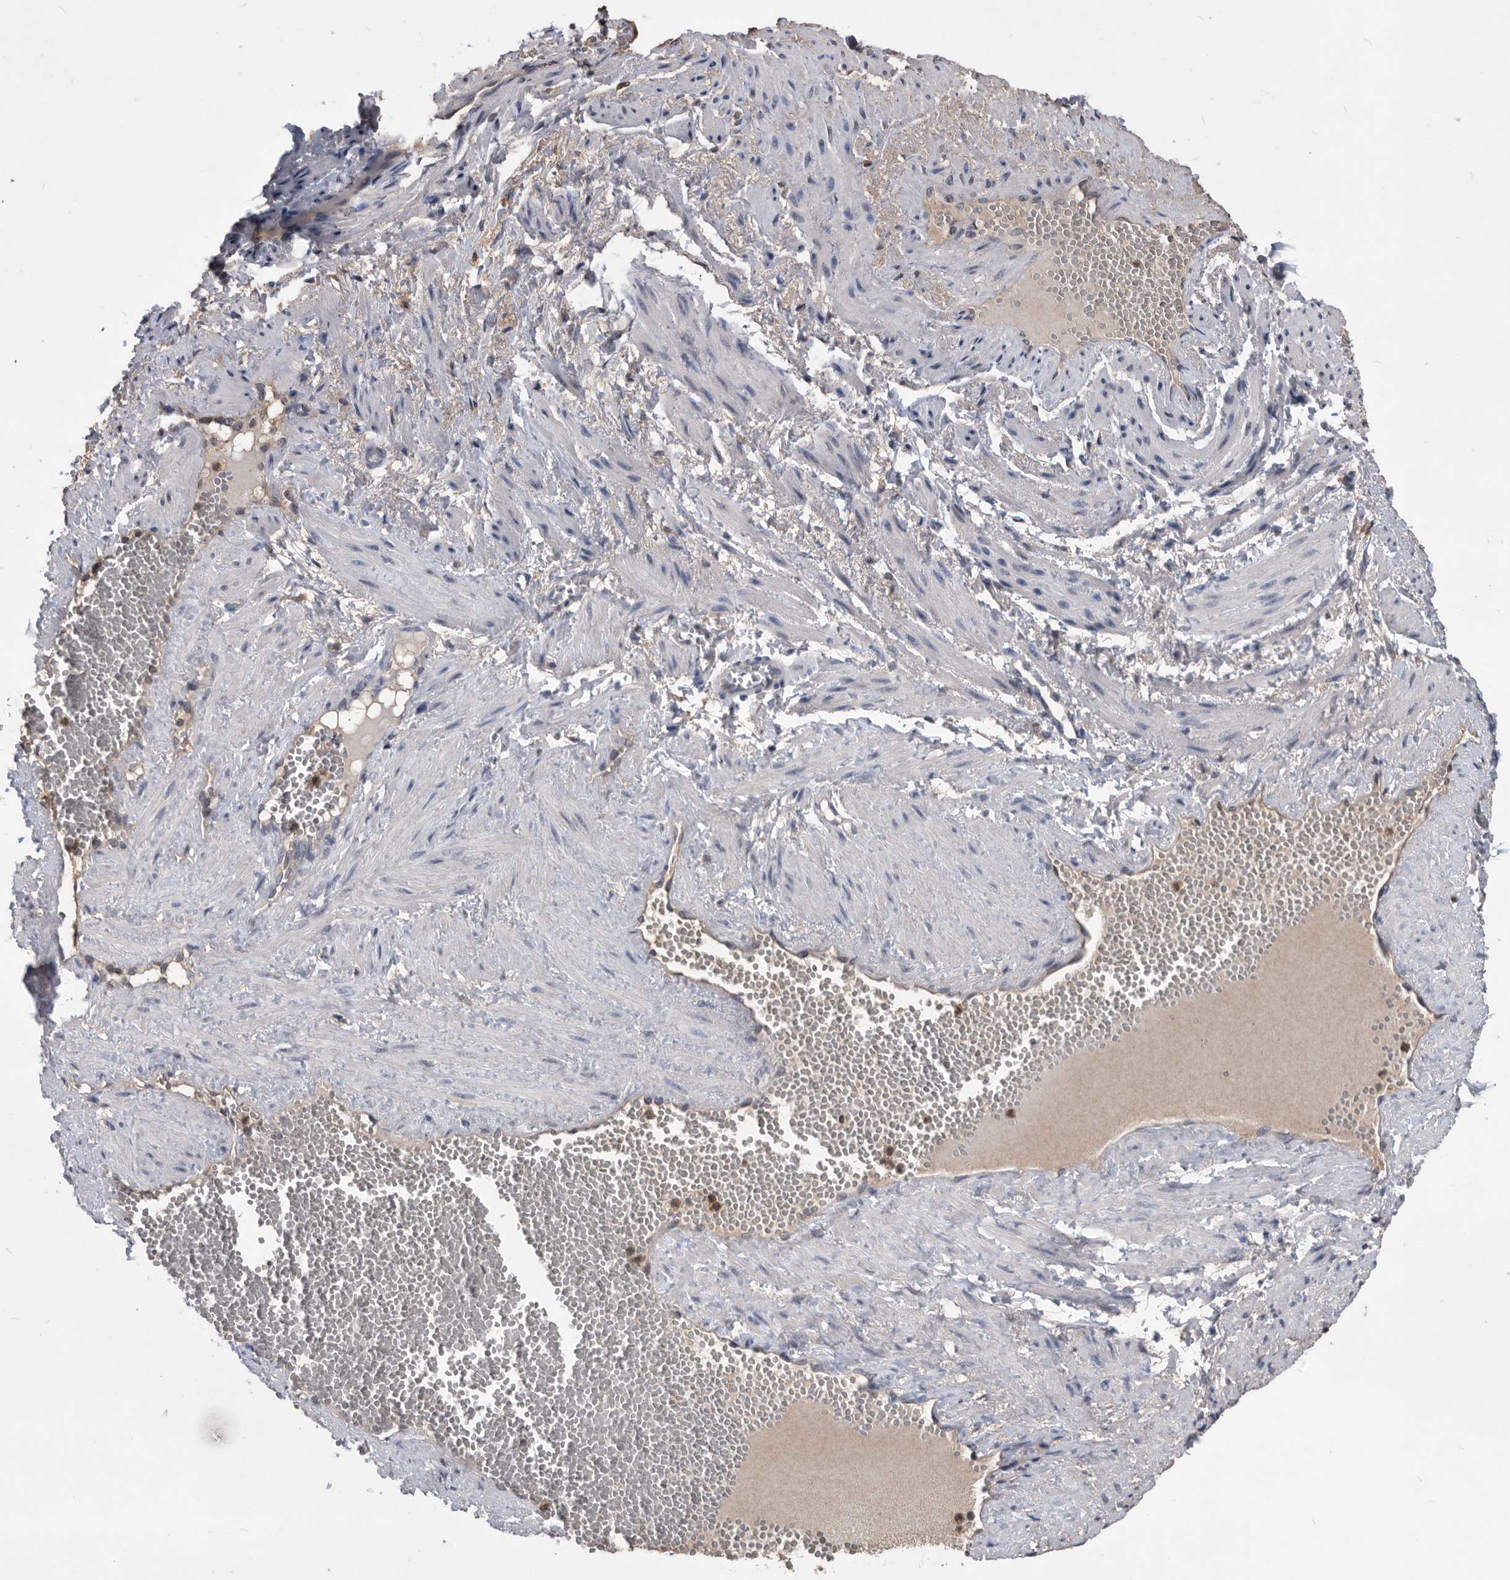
{"staining": {"intensity": "moderate", "quantity": ">75%", "location": "cytoplasmic/membranous"}, "tissue": "adipose tissue", "cell_type": "Adipocytes", "image_type": "normal", "snomed": [{"axis": "morphology", "description": "Normal tissue, NOS"}, {"axis": "topography", "description": "Smooth muscle"}, {"axis": "topography", "description": "Peripheral nerve tissue"}], "caption": "Protein expression analysis of normal adipose tissue shows moderate cytoplasmic/membranous staining in approximately >75% of adipocytes.", "gene": "PDXK", "patient": {"sex": "female", "age": 39}}